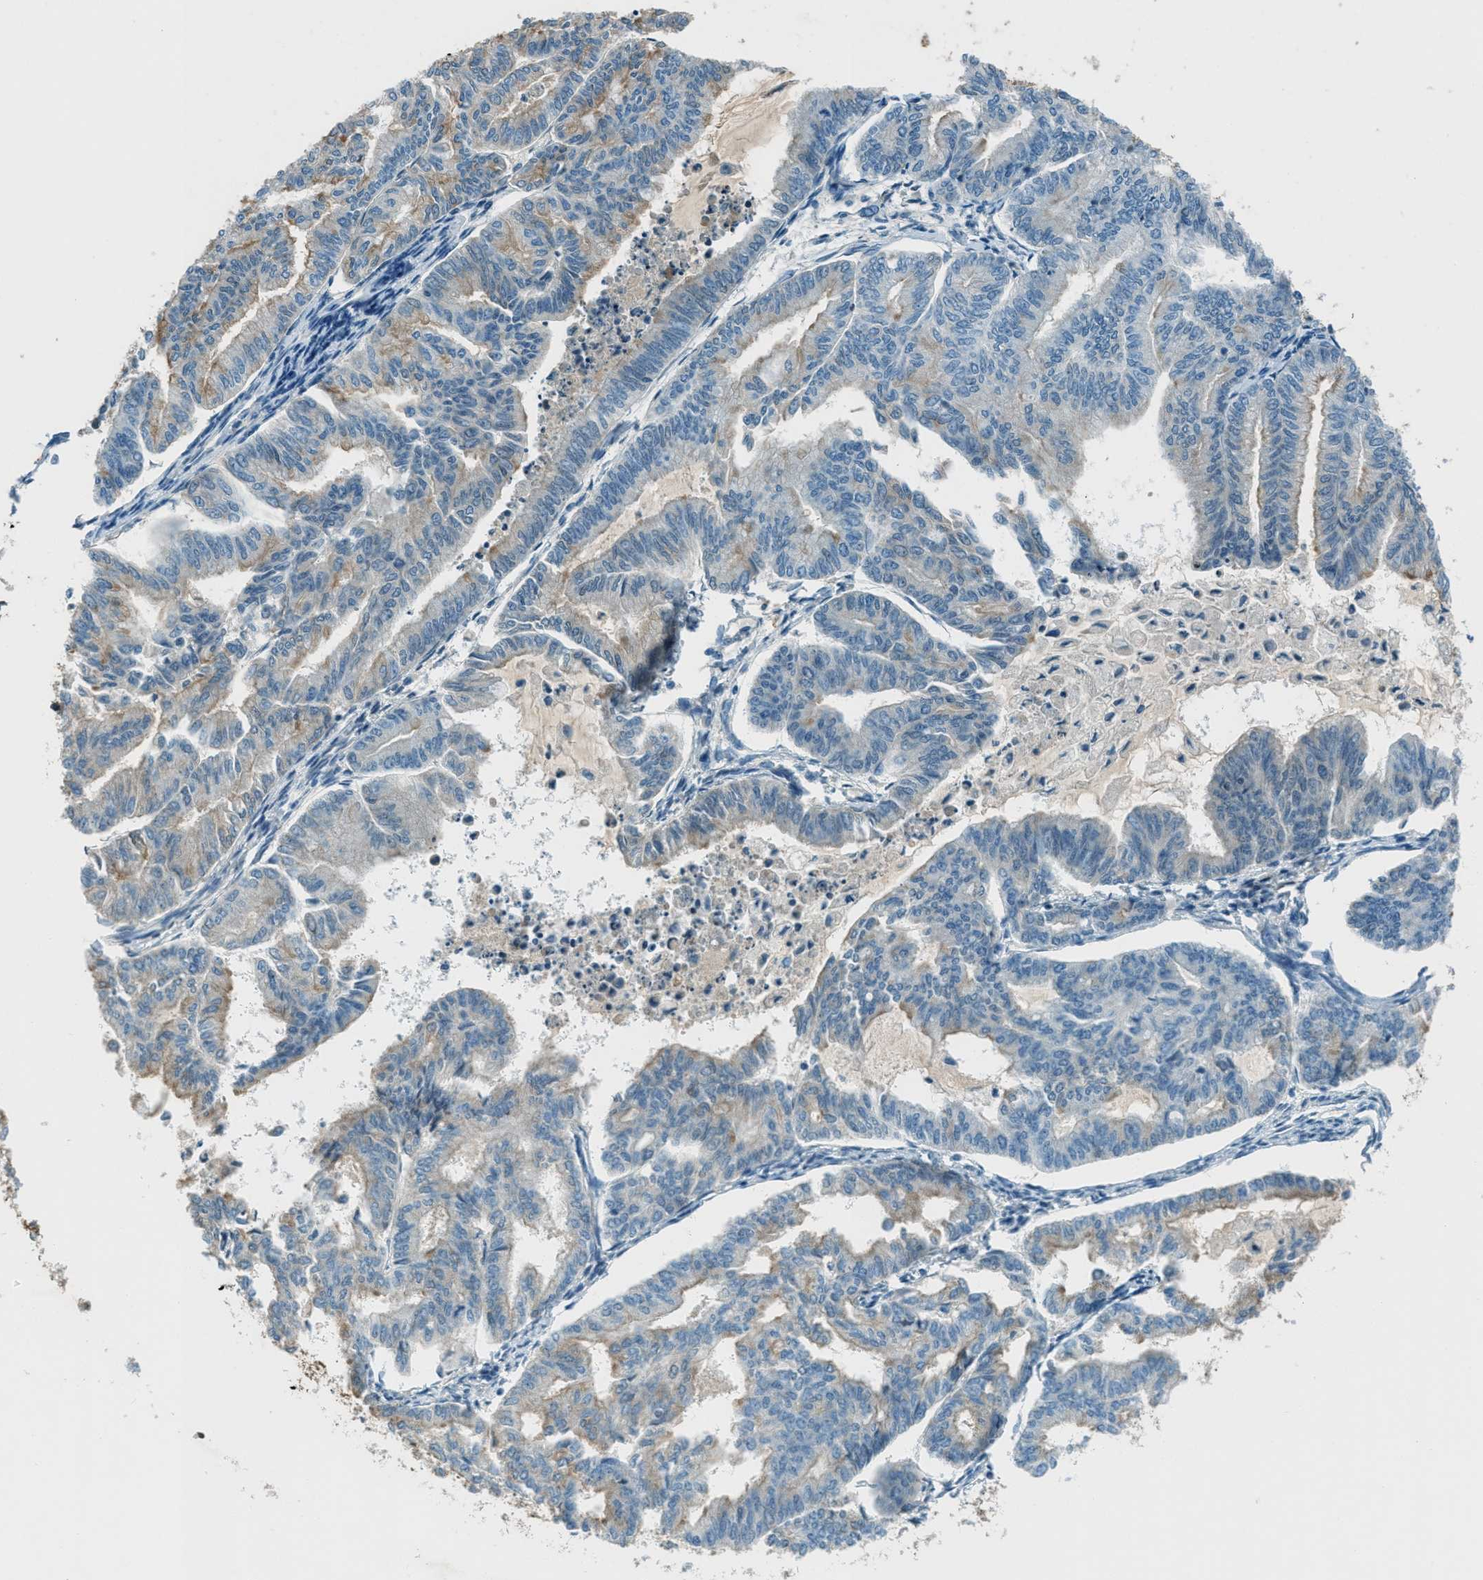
{"staining": {"intensity": "weak", "quantity": "<25%", "location": "cytoplasmic/membranous"}, "tissue": "endometrial cancer", "cell_type": "Tumor cells", "image_type": "cancer", "snomed": [{"axis": "morphology", "description": "Adenocarcinoma, NOS"}, {"axis": "topography", "description": "Endometrium"}], "caption": "A high-resolution image shows immunohistochemistry (IHC) staining of adenocarcinoma (endometrial), which reveals no significant positivity in tumor cells. (Brightfield microscopy of DAB (3,3'-diaminobenzidine) immunohistochemistry (IHC) at high magnification).", "gene": "MSLN", "patient": {"sex": "female", "age": 79}}